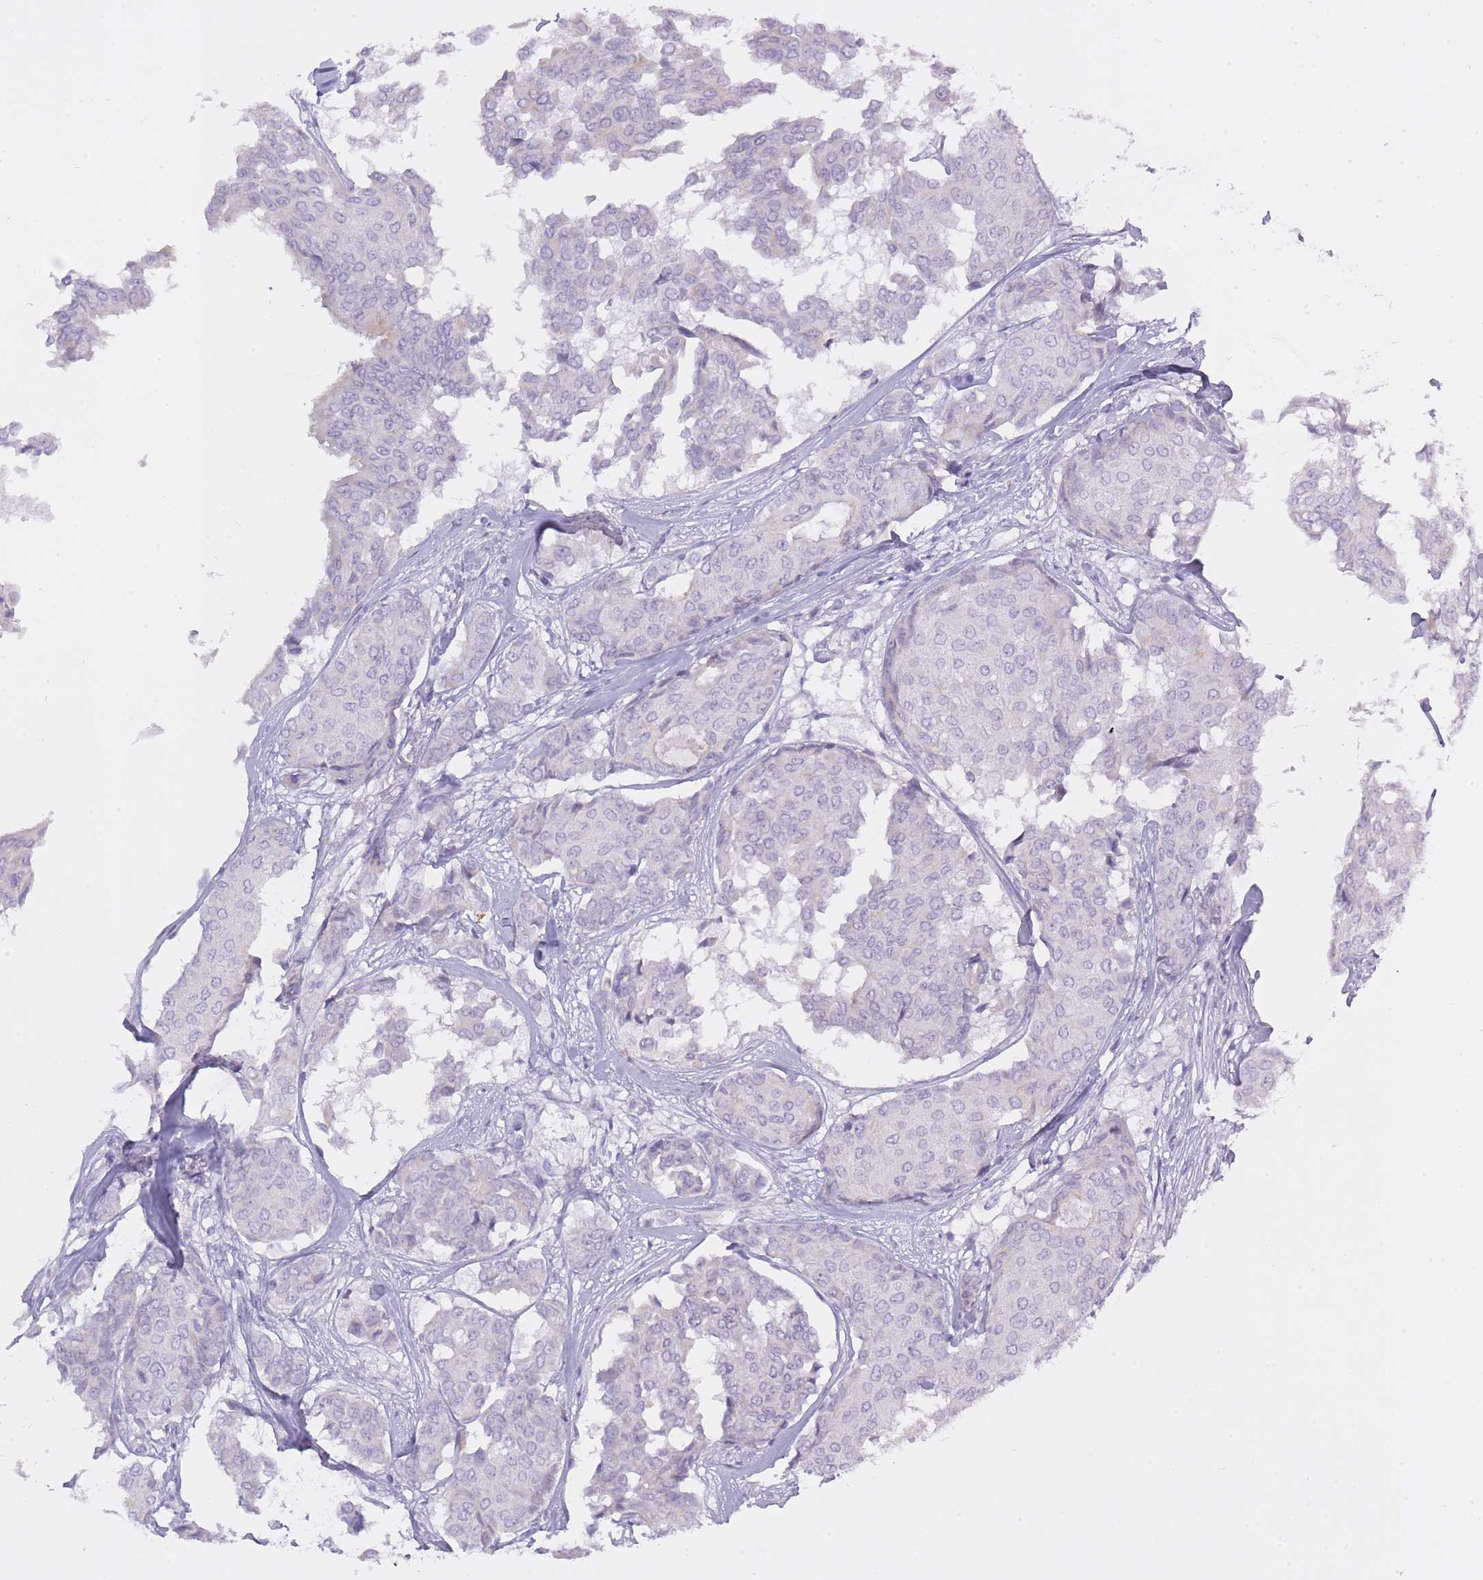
{"staining": {"intensity": "negative", "quantity": "none", "location": "none"}, "tissue": "breast cancer", "cell_type": "Tumor cells", "image_type": "cancer", "snomed": [{"axis": "morphology", "description": "Duct carcinoma"}, {"axis": "topography", "description": "Breast"}], "caption": "This is an IHC photomicrograph of human breast cancer (invasive ductal carcinoma). There is no staining in tumor cells.", "gene": "BDKRB2", "patient": {"sex": "female", "age": 75}}